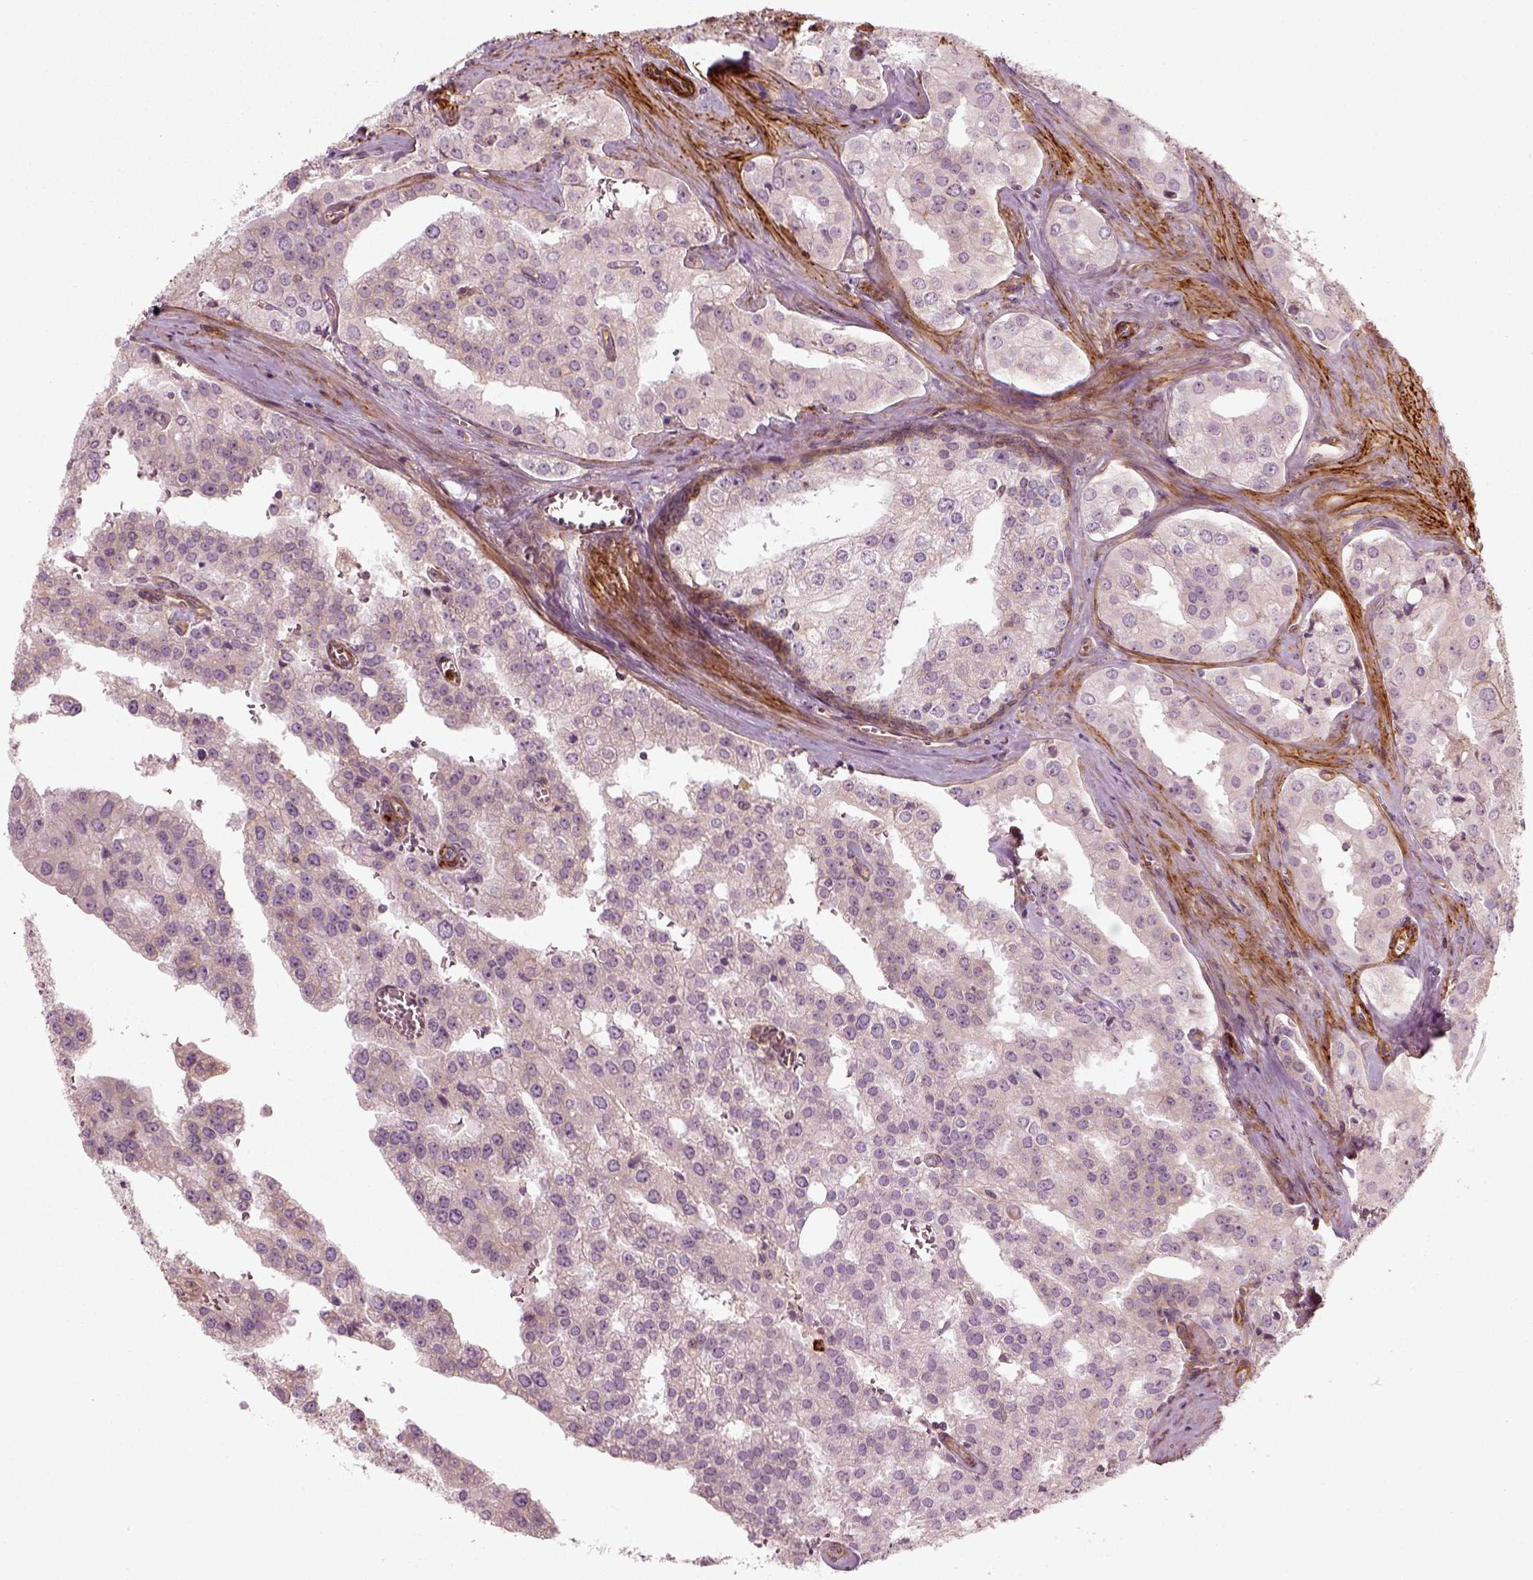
{"staining": {"intensity": "negative", "quantity": "none", "location": "none"}, "tissue": "prostate cancer", "cell_type": "Tumor cells", "image_type": "cancer", "snomed": [{"axis": "morphology", "description": "Adenocarcinoma, High grade"}, {"axis": "topography", "description": "Prostate"}], "caption": "Photomicrograph shows no protein positivity in tumor cells of prostate cancer (high-grade adenocarcinoma) tissue.", "gene": "NPTN", "patient": {"sex": "male", "age": 68}}